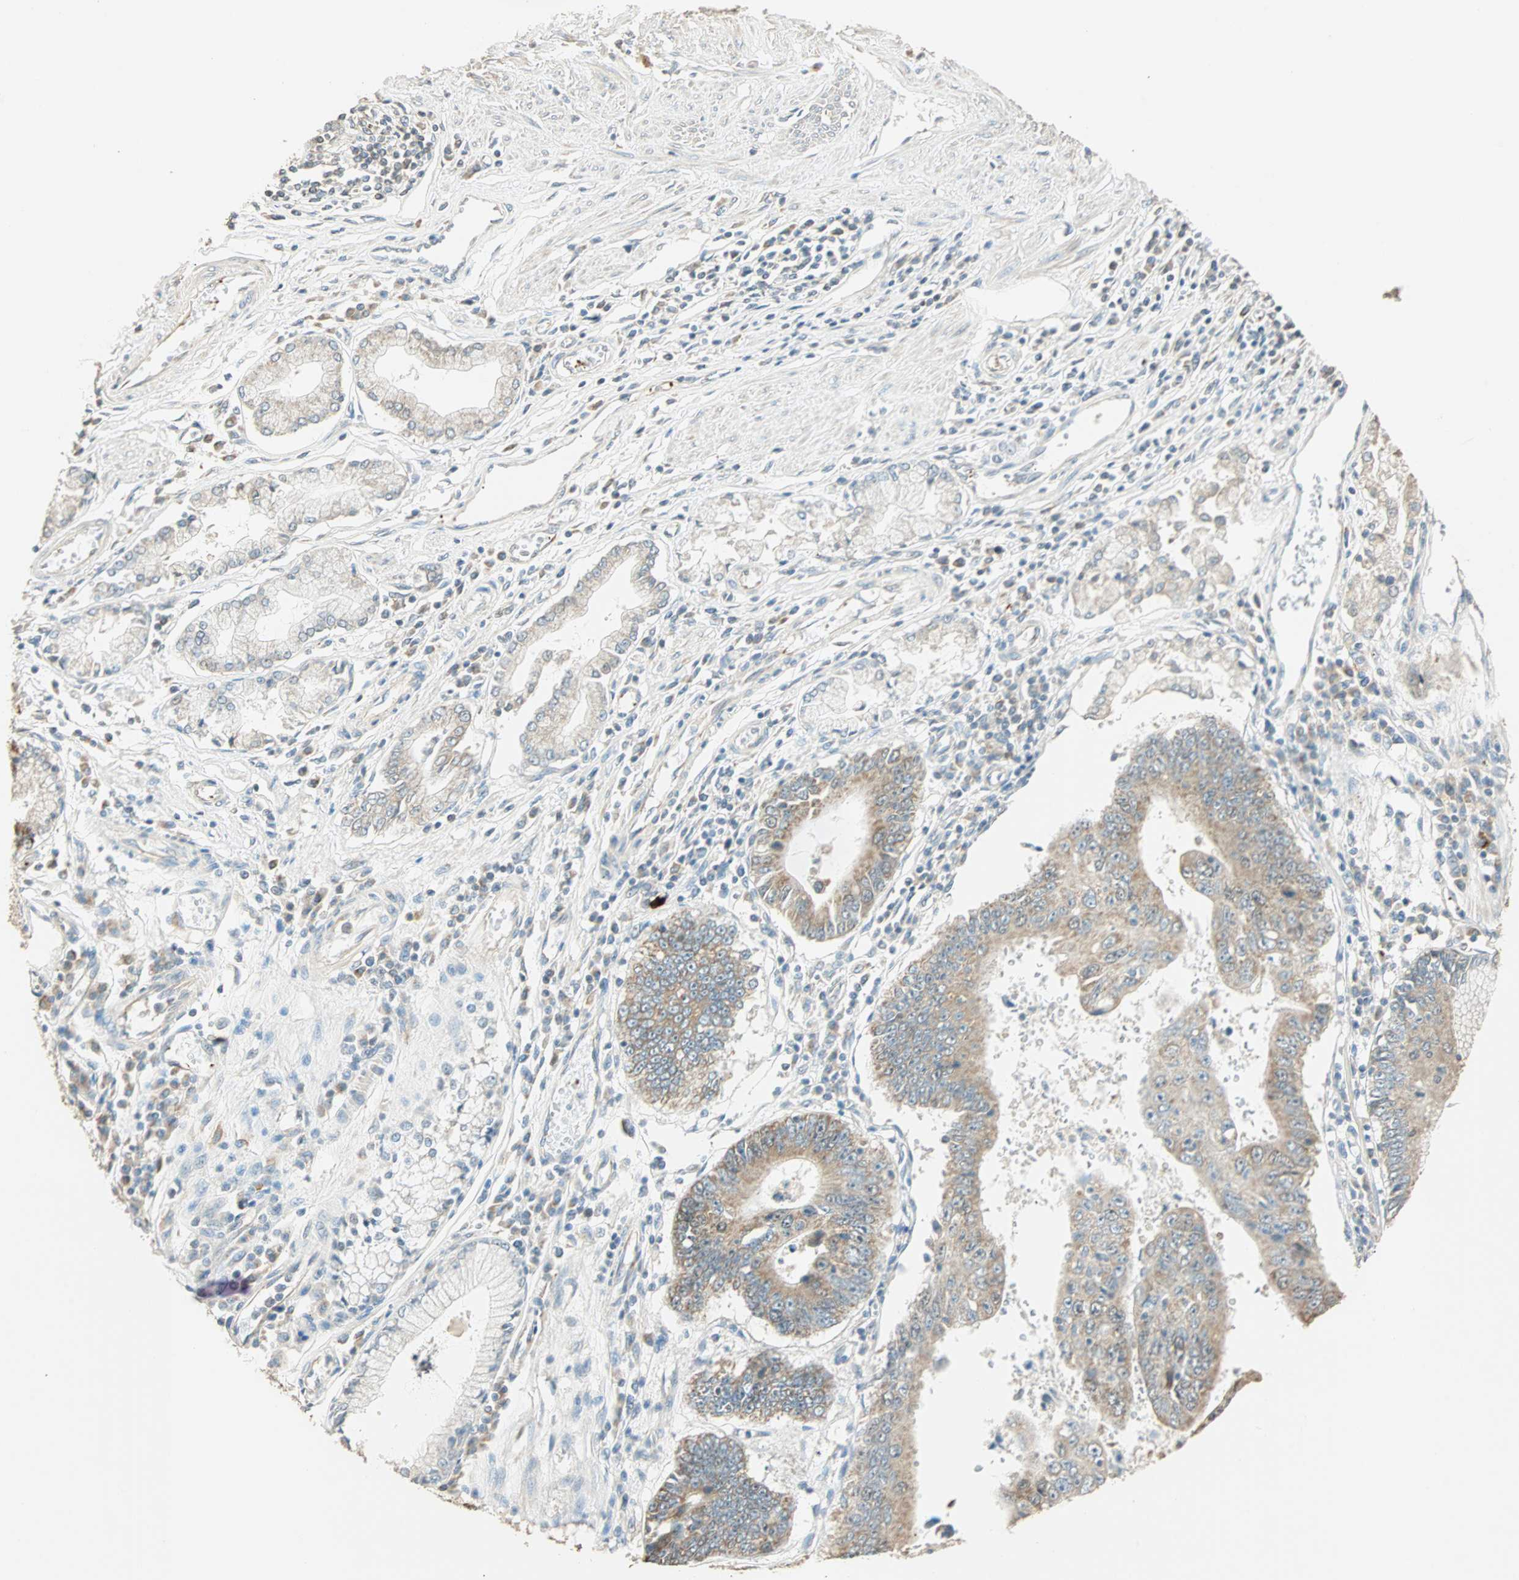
{"staining": {"intensity": "weak", "quantity": ">75%", "location": "cytoplasmic/membranous,nuclear"}, "tissue": "stomach cancer", "cell_type": "Tumor cells", "image_type": "cancer", "snomed": [{"axis": "morphology", "description": "Adenocarcinoma, NOS"}, {"axis": "topography", "description": "Stomach"}], "caption": "Weak cytoplasmic/membranous and nuclear positivity is present in about >75% of tumor cells in stomach cancer. The protein is stained brown, and the nuclei are stained in blue (DAB IHC with brightfield microscopy, high magnification).", "gene": "RAD18", "patient": {"sex": "male", "age": 59}}